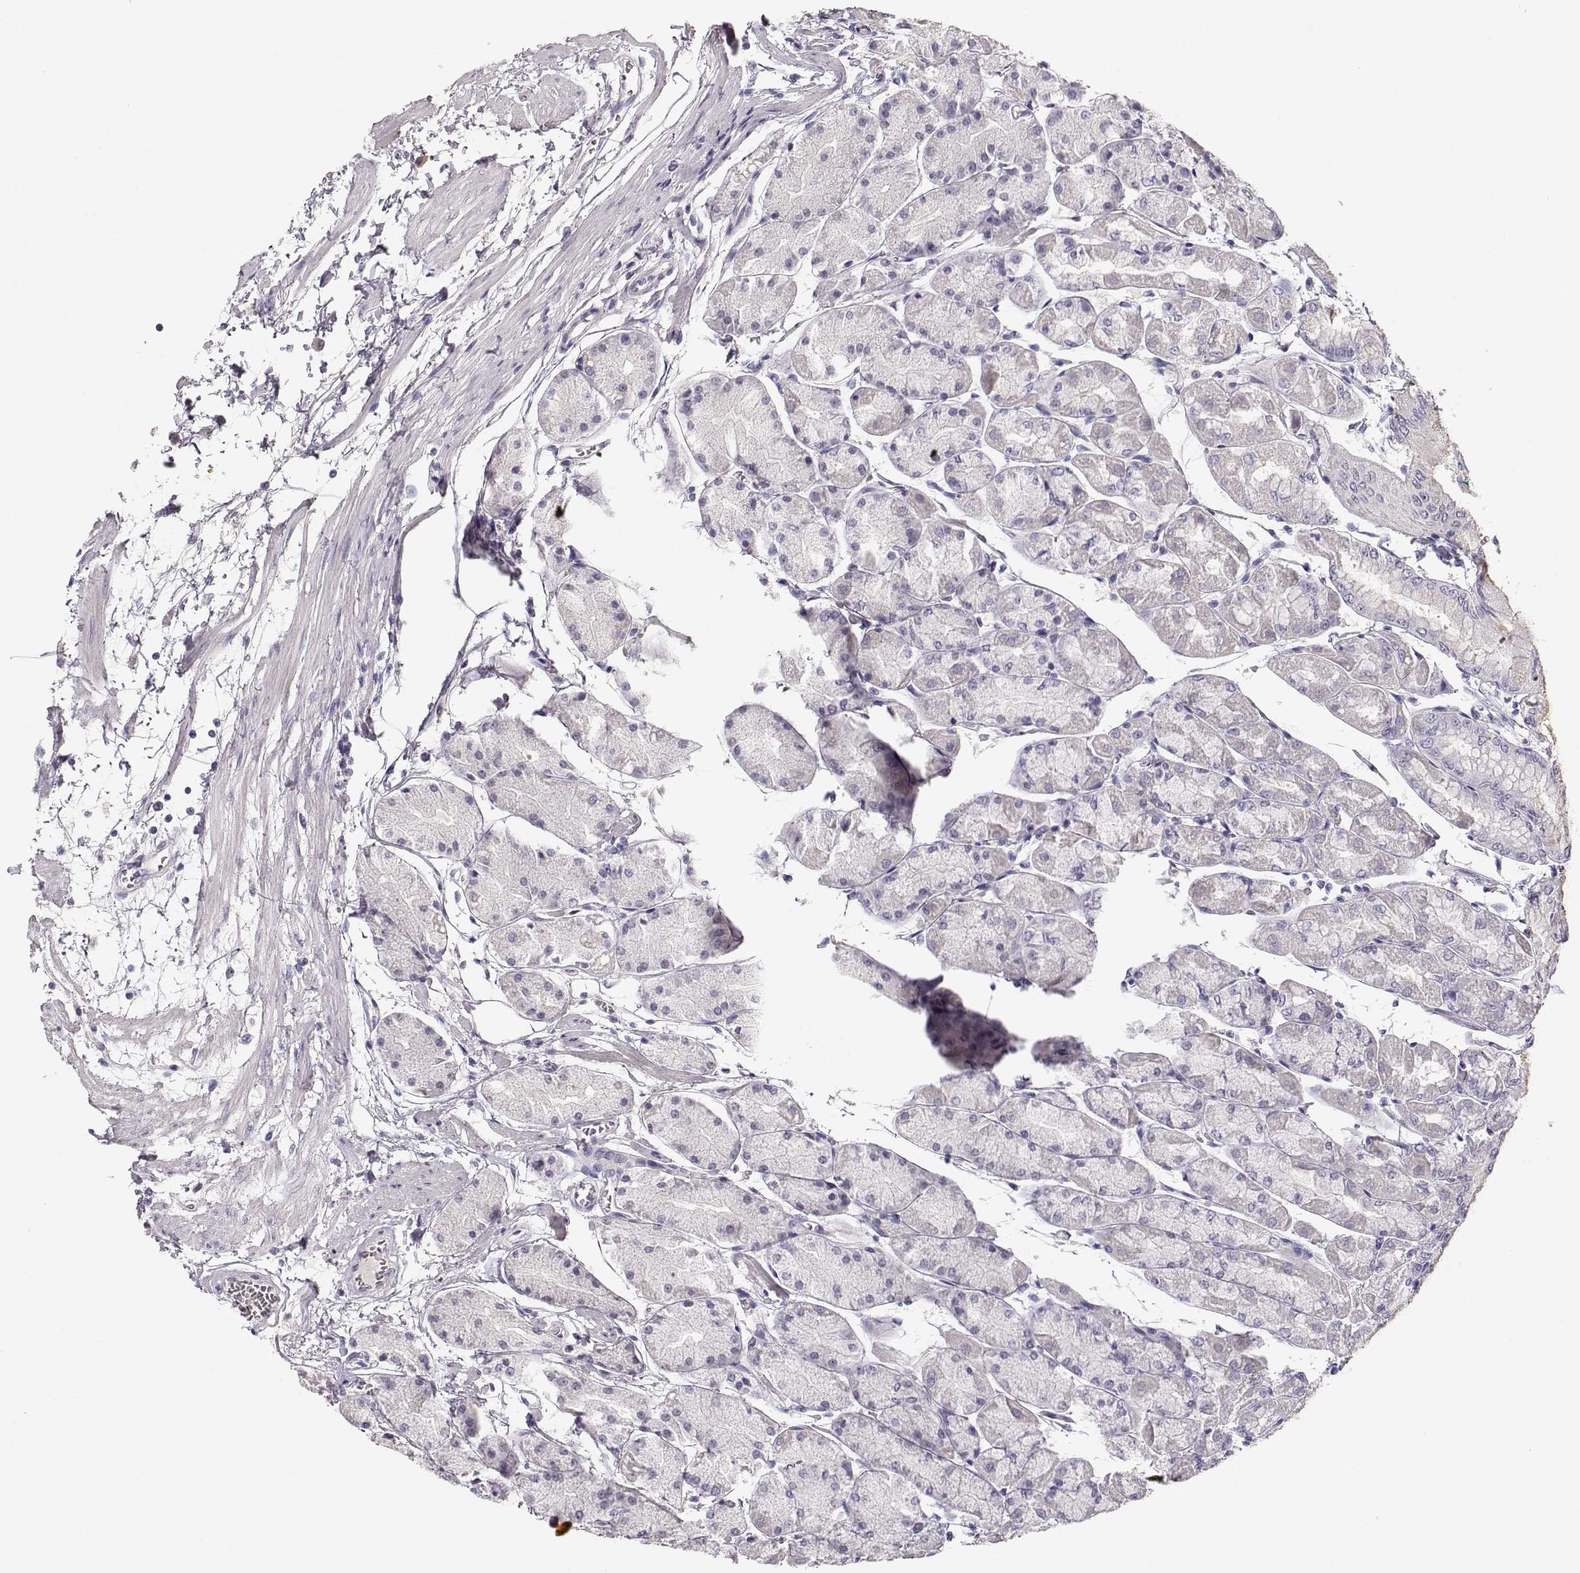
{"staining": {"intensity": "negative", "quantity": "none", "location": "none"}, "tissue": "stomach", "cell_type": "Glandular cells", "image_type": "normal", "snomed": [{"axis": "morphology", "description": "Normal tissue, NOS"}, {"axis": "topography", "description": "Stomach, upper"}], "caption": "Immunohistochemical staining of normal stomach shows no significant staining in glandular cells.", "gene": "MAGEC1", "patient": {"sex": "male", "age": 60}}